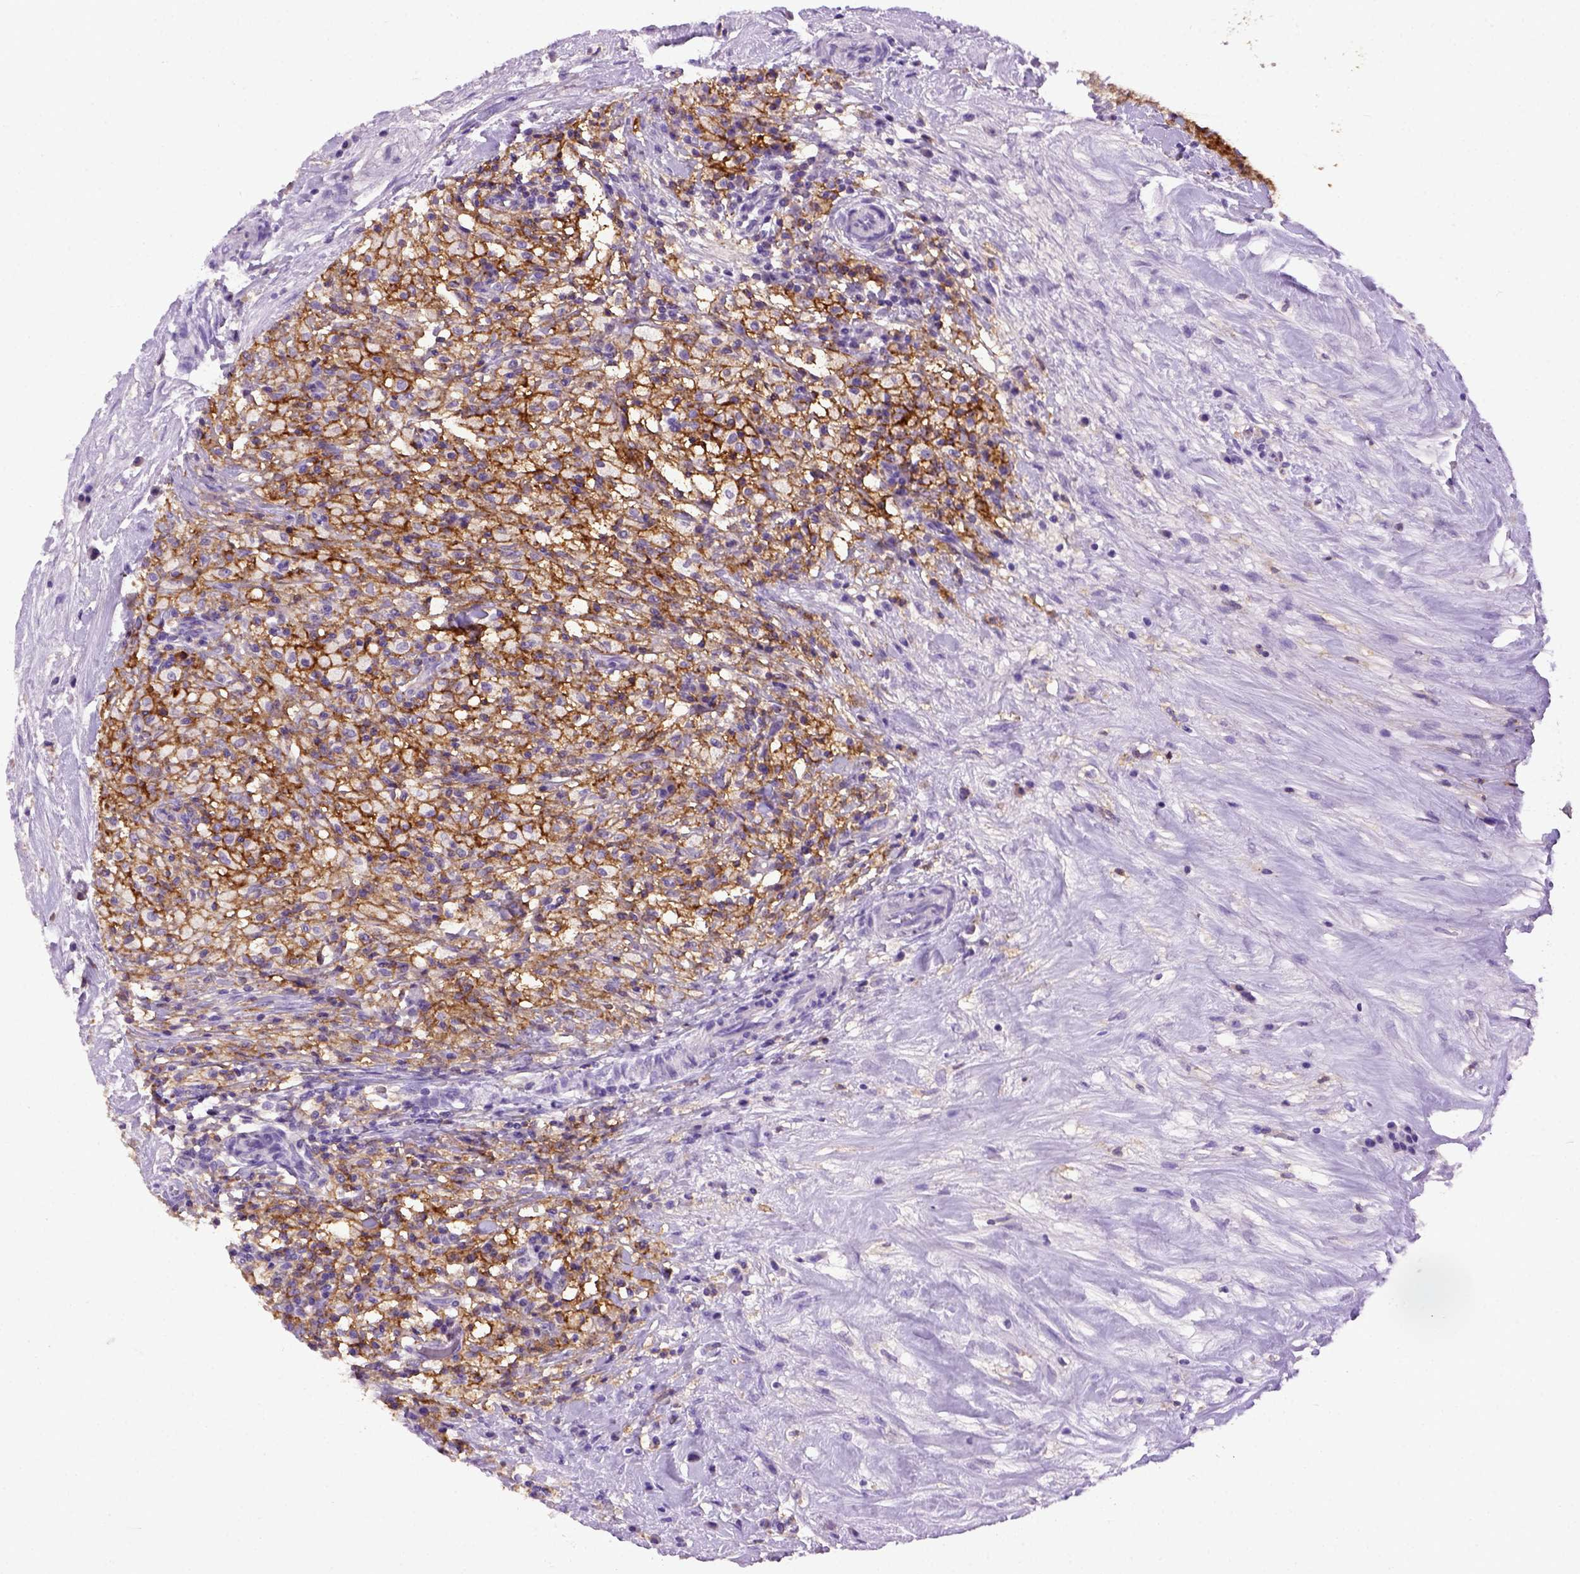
{"staining": {"intensity": "negative", "quantity": "none", "location": "none"}, "tissue": "testis cancer", "cell_type": "Tumor cells", "image_type": "cancer", "snomed": [{"axis": "morphology", "description": "Necrosis, NOS"}, {"axis": "morphology", "description": "Carcinoma, Embryonal, NOS"}, {"axis": "topography", "description": "Testis"}], "caption": "High magnification brightfield microscopy of testis cancer stained with DAB (brown) and counterstained with hematoxylin (blue): tumor cells show no significant staining. (Brightfield microscopy of DAB (3,3'-diaminobenzidine) immunohistochemistry (IHC) at high magnification).", "gene": "ITGAX", "patient": {"sex": "male", "age": 19}}